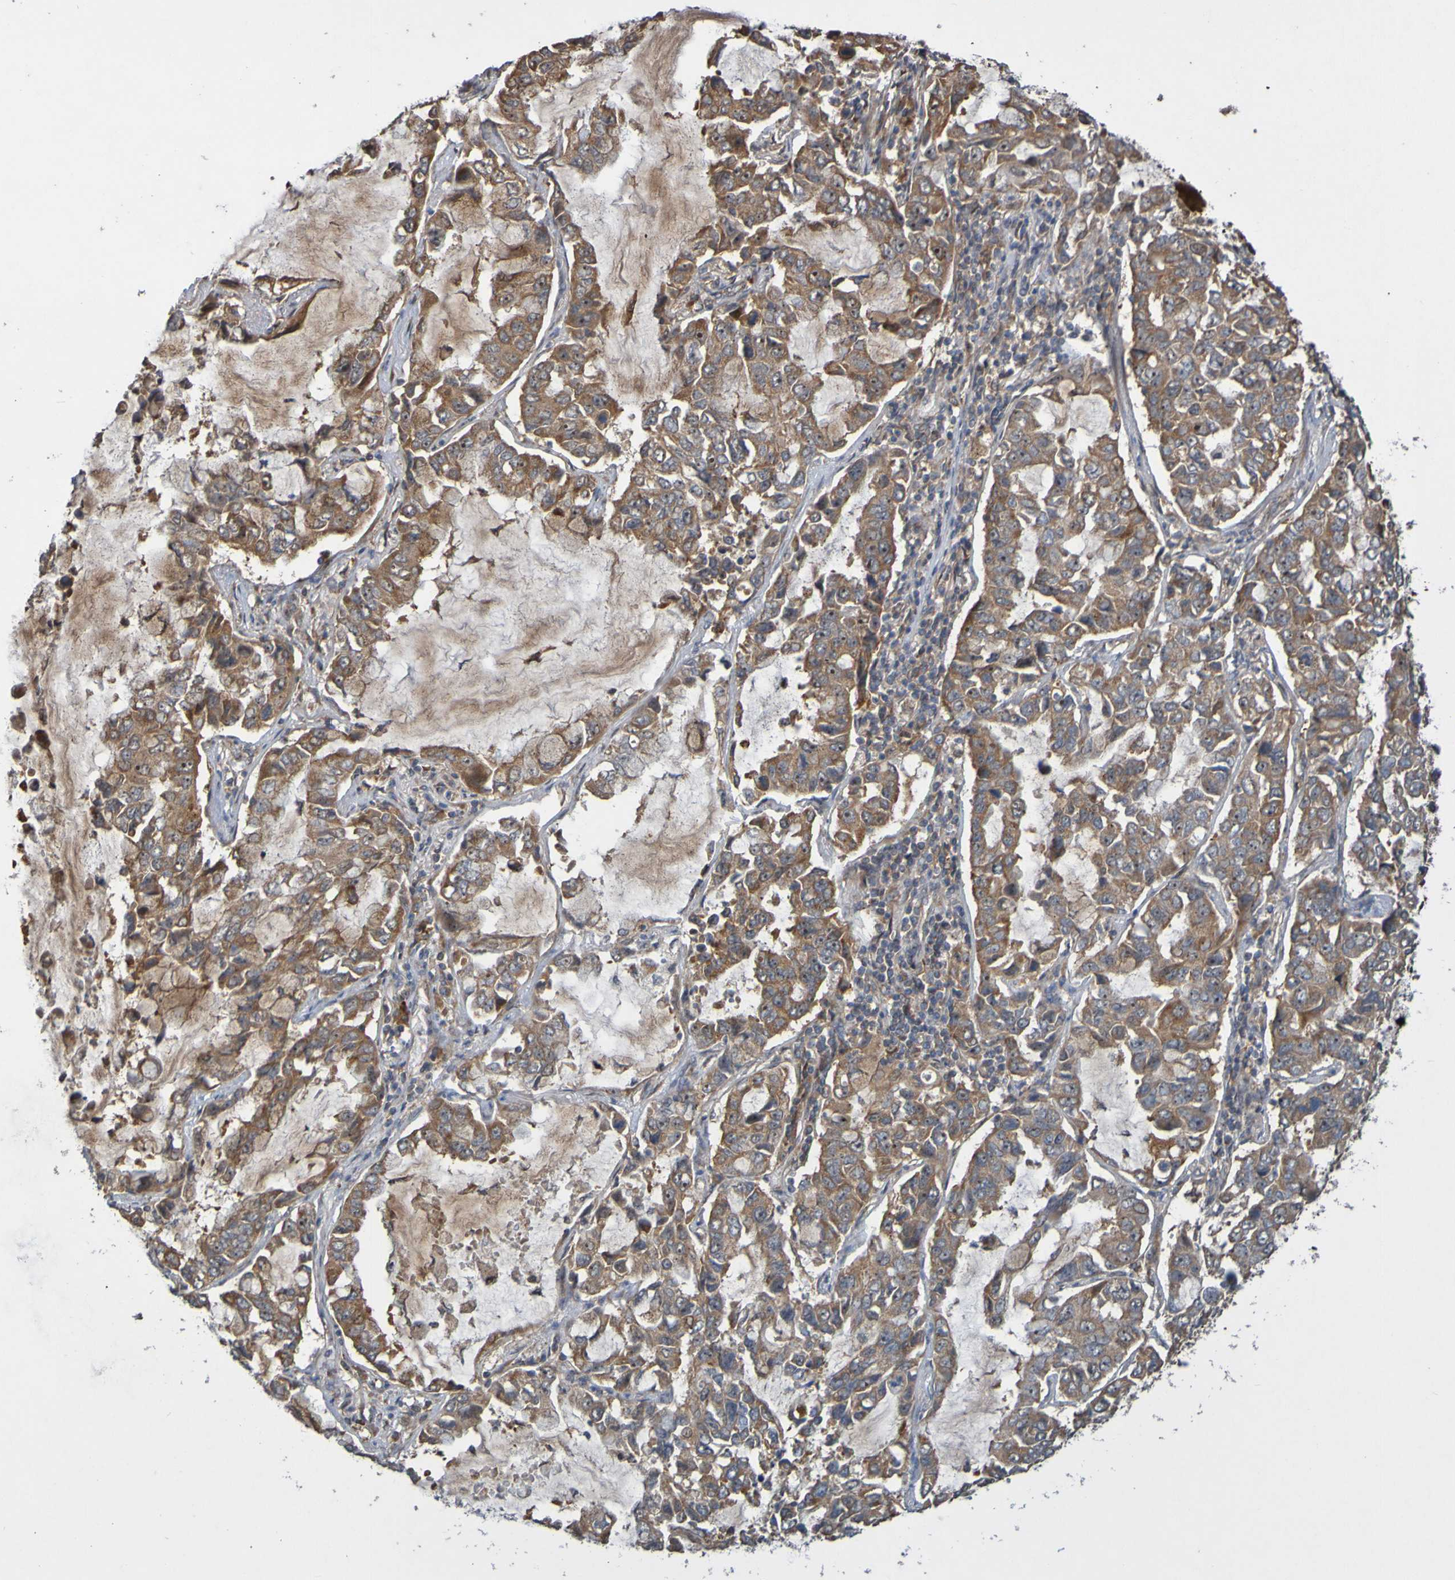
{"staining": {"intensity": "moderate", "quantity": ">75%", "location": "cytoplasmic/membranous,nuclear"}, "tissue": "lung cancer", "cell_type": "Tumor cells", "image_type": "cancer", "snomed": [{"axis": "morphology", "description": "Adenocarcinoma, NOS"}, {"axis": "topography", "description": "Lung"}], "caption": "A high-resolution histopathology image shows immunohistochemistry (IHC) staining of adenocarcinoma (lung), which exhibits moderate cytoplasmic/membranous and nuclear staining in about >75% of tumor cells.", "gene": "TMBIM1", "patient": {"sex": "male", "age": 64}}